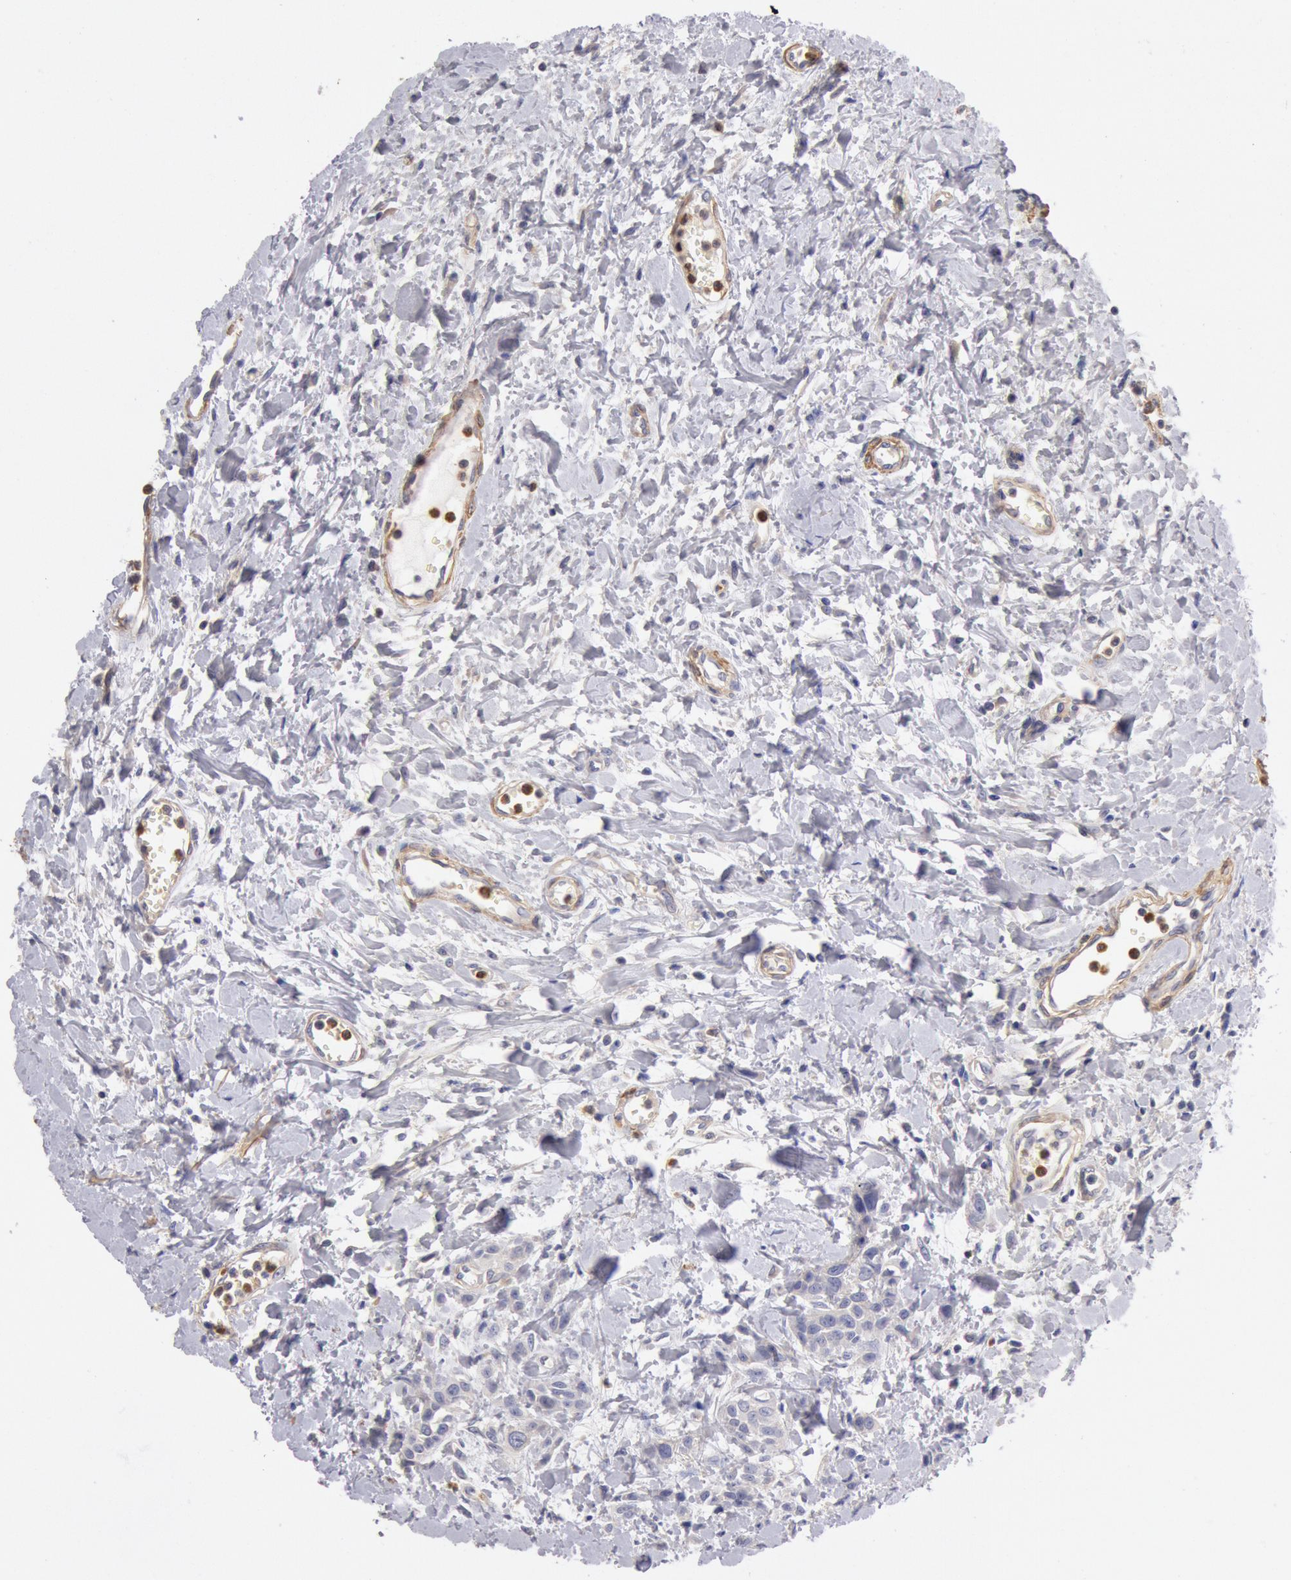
{"staining": {"intensity": "weak", "quantity": "<25%", "location": "cytoplasmic/membranous"}, "tissue": "urothelial cancer", "cell_type": "Tumor cells", "image_type": "cancer", "snomed": [{"axis": "morphology", "description": "Urothelial carcinoma, High grade"}, {"axis": "topography", "description": "Urinary bladder"}], "caption": "This is an IHC histopathology image of urothelial cancer. There is no staining in tumor cells.", "gene": "TMED8", "patient": {"sex": "male", "age": 56}}